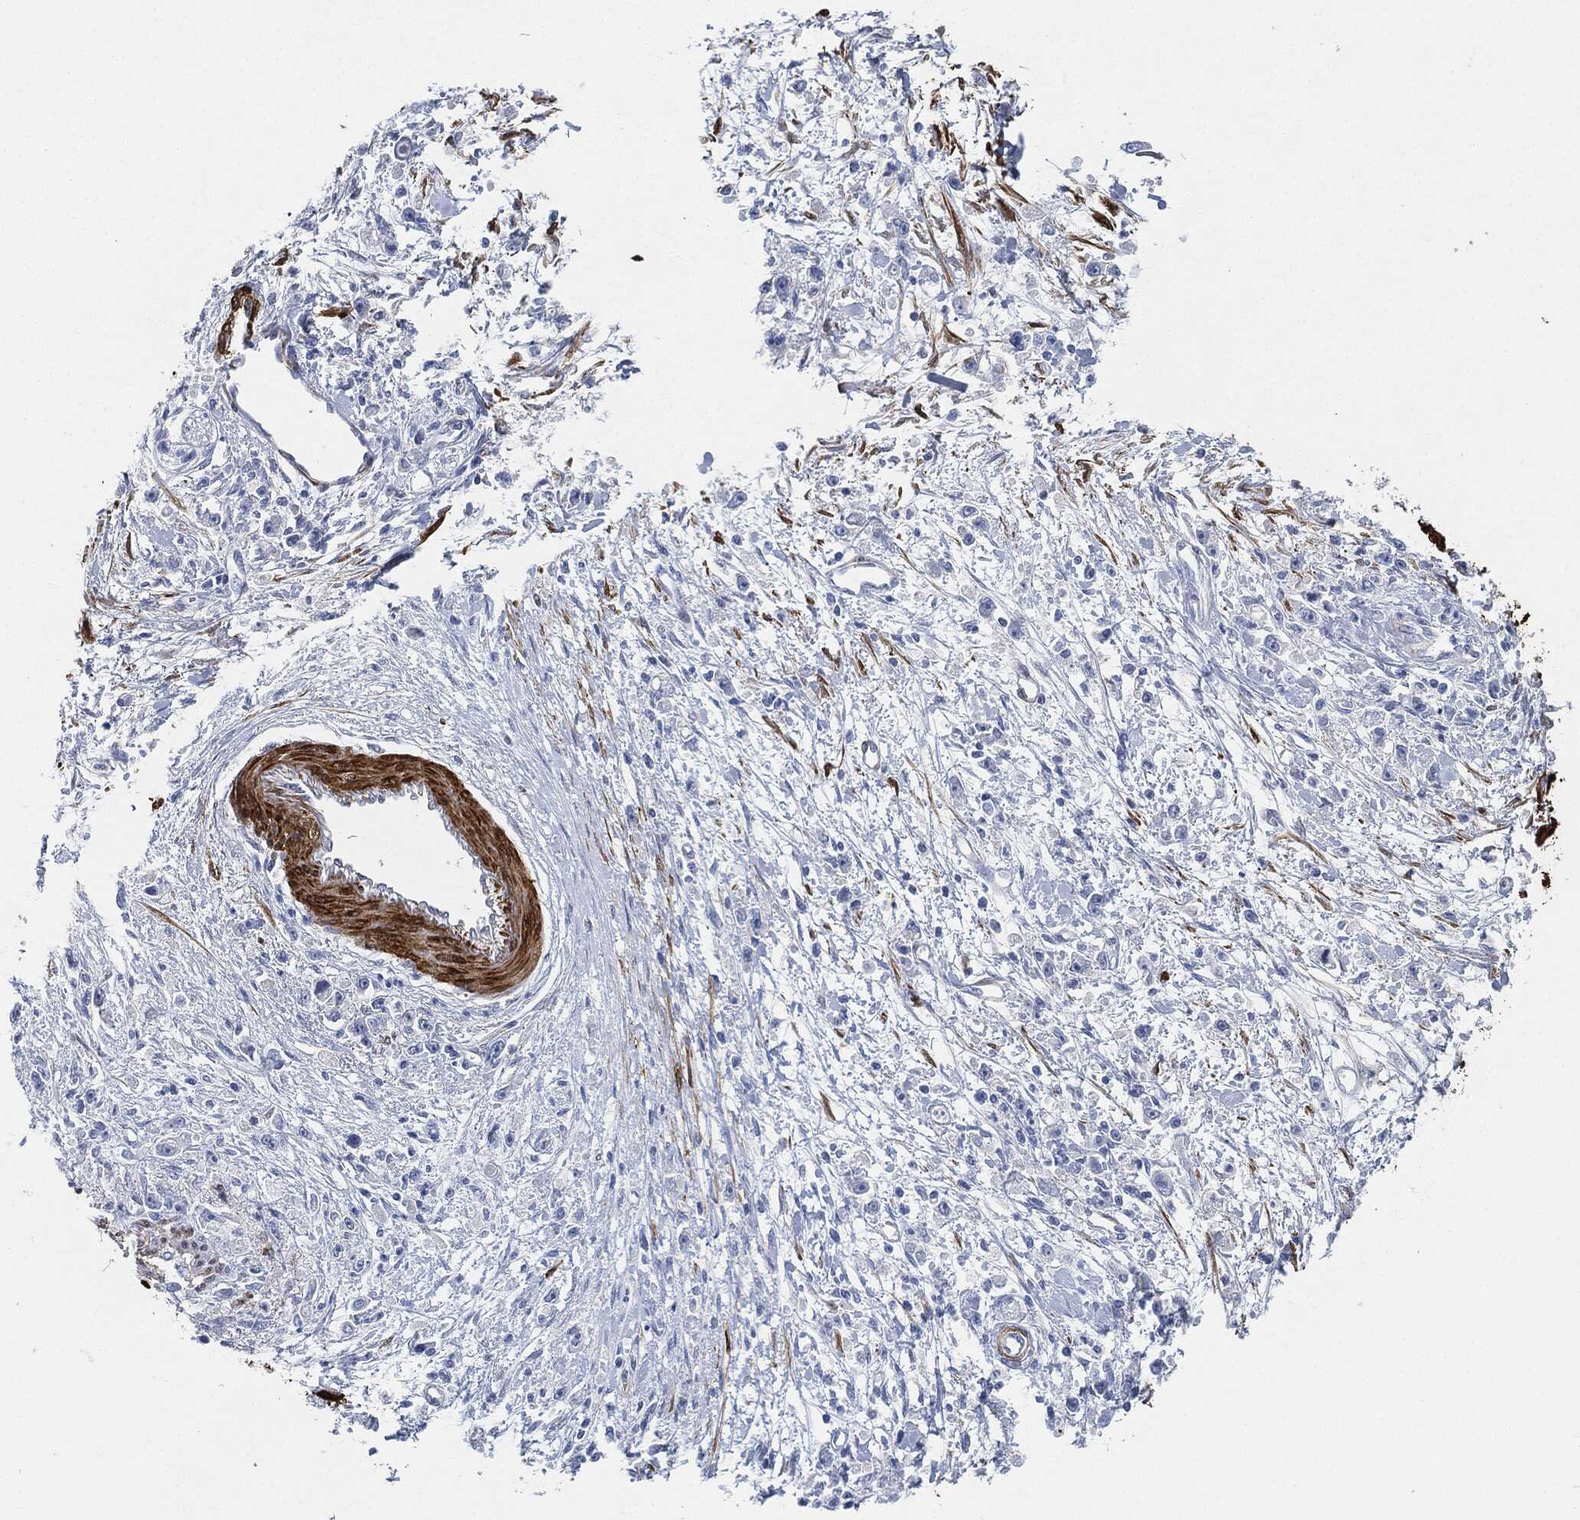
{"staining": {"intensity": "negative", "quantity": "none", "location": "none"}, "tissue": "stomach cancer", "cell_type": "Tumor cells", "image_type": "cancer", "snomed": [{"axis": "morphology", "description": "Adenocarcinoma, NOS"}, {"axis": "topography", "description": "Stomach"}], "caption": "Stomach adenocarcinoma was stained to show a protein in brown. There is no significant expression in tumor cells.", "gene": "TAGLN", "patient": {"sex": "female", "age": 59}}